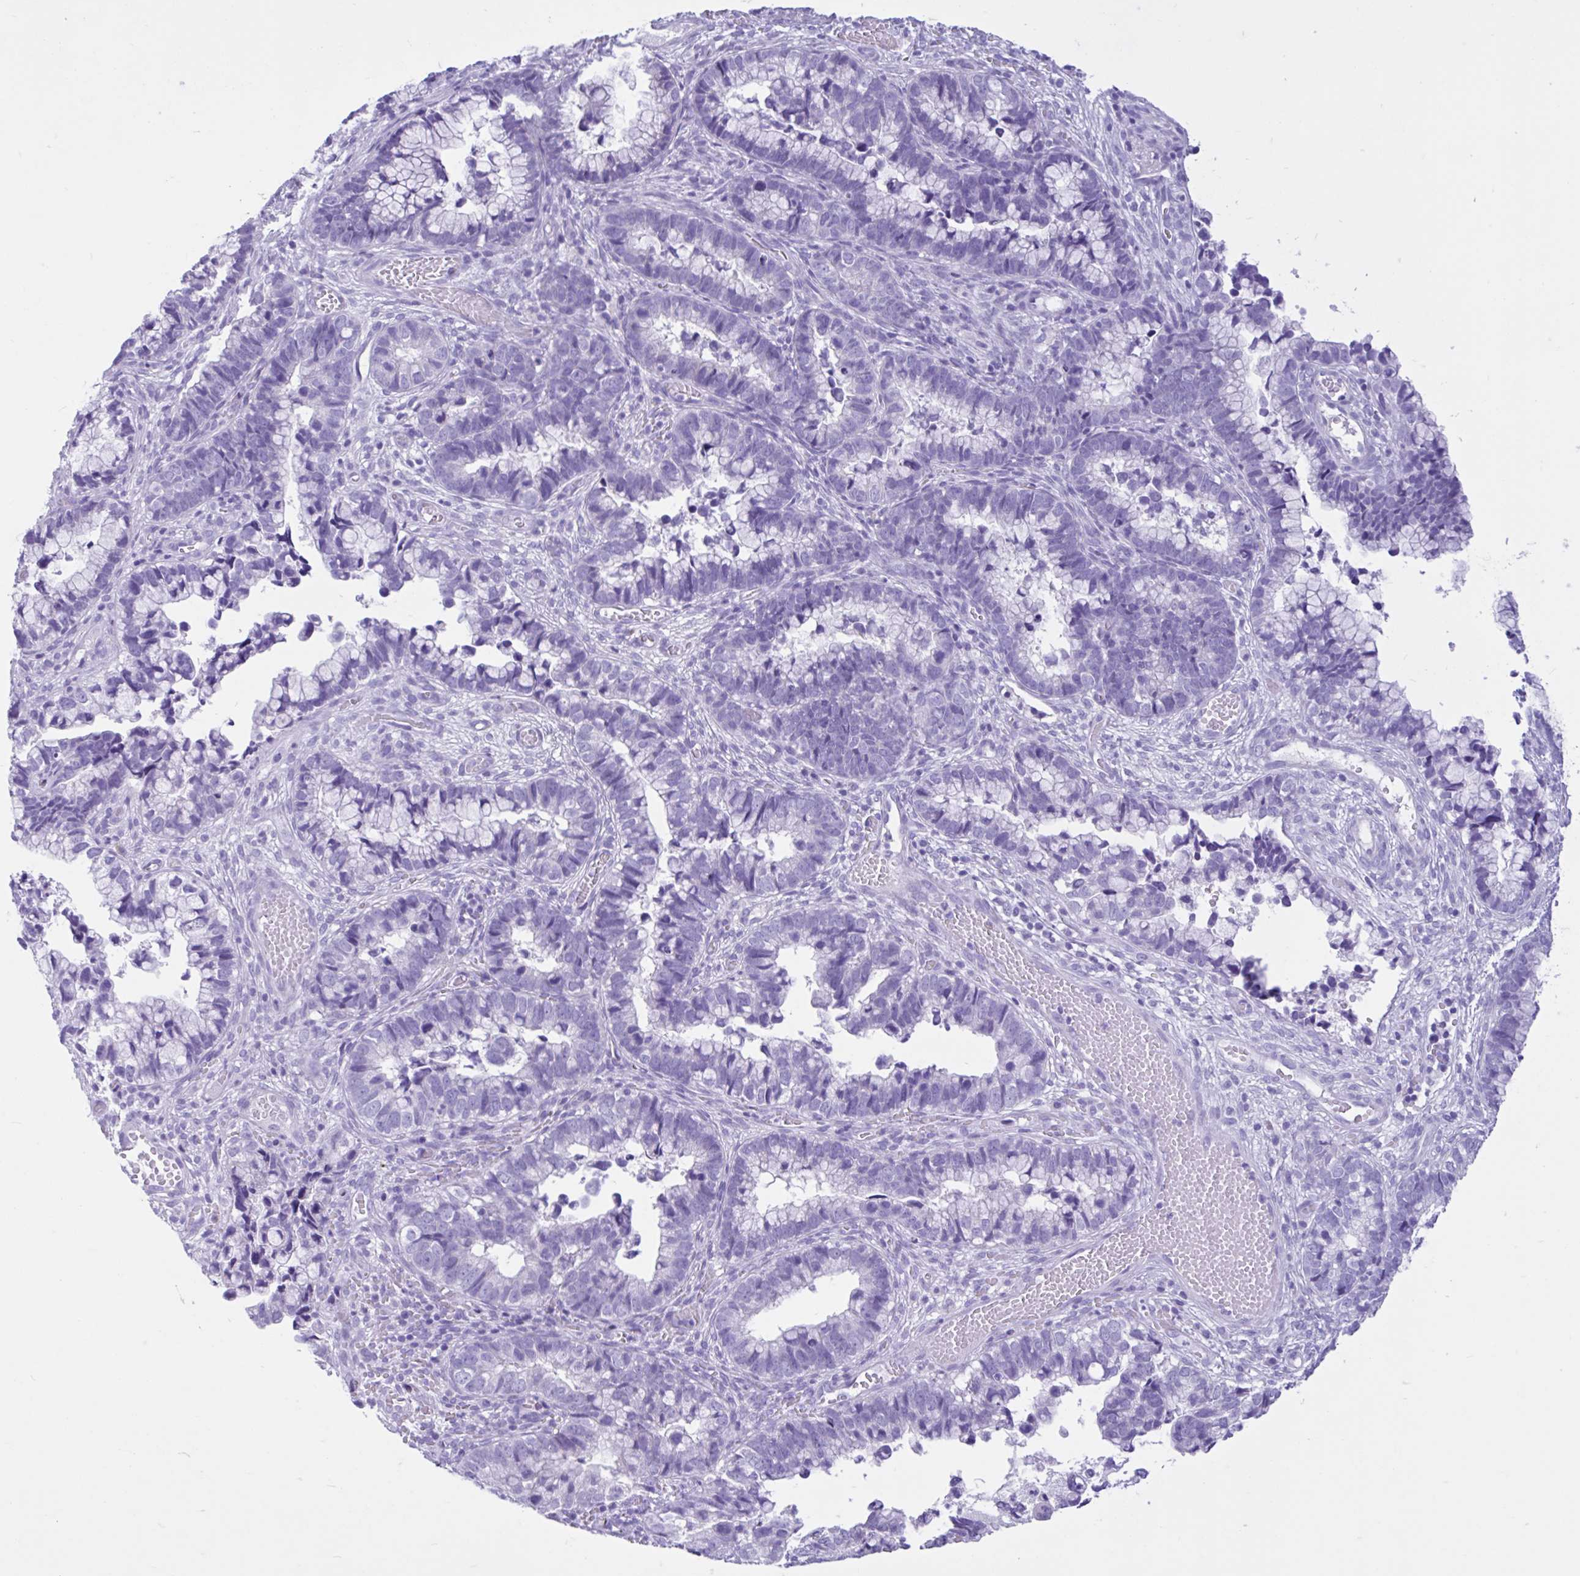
{"staining": {"intensity": "negative", "quantity": "none", "location": "none"}, "tissue": "cervical cancer", "cell_type": "Tumor cells", "image_type": "cancer", "snomed": [{"axis": "morphology", "description": "Adenocarcinoma, NOS"}, {"axis": "topography", "description": "Cervix"}], "caption": "This micrograph is of cervical adenocarcinoma stained with immunohistochemistry (IHC) to label a protein in brown with the nuclei are counter-stained blue. There is no positivity in tumor cells. Nuclei are stained in blue.", "gene": "OR4N4", "patient": {"sex": "female", "age": 44}}